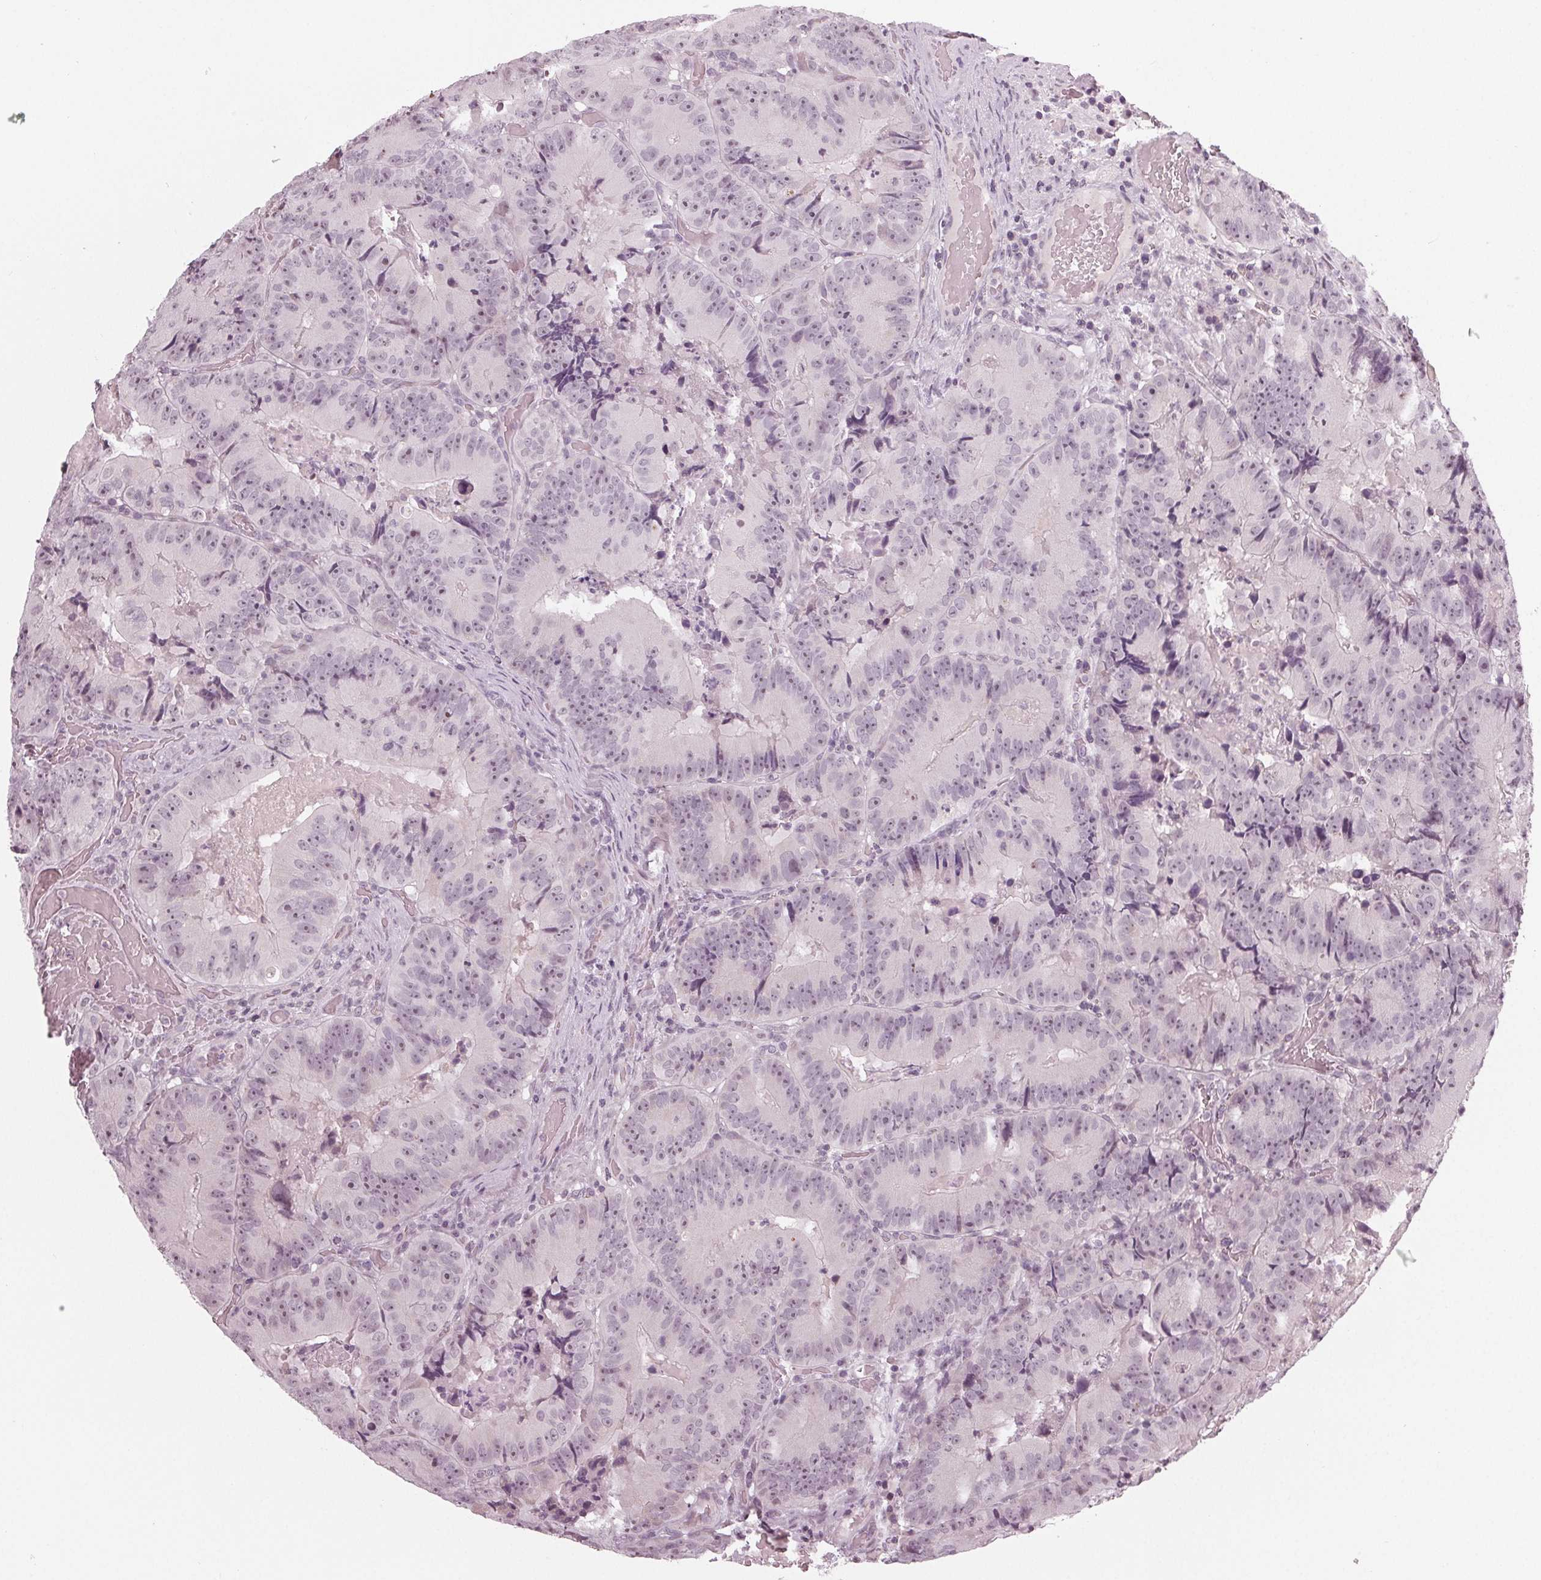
{"staining": {"intensity": "negative", "quantity": "none", "location": "none"}, "tissue": "colorectal cancer", "cell_type": "Tumor cells", "image_type": "cancer", "snomed": [{"axis": "morphology", "description": "Adenocarcinoma, NOS"}, {"axis": "topography", "description": "Colon"}], "caption": "Tumor cells show no significant expression in colorectal adenocarcinoma. The staining is performed using DAB (3,3'-diaminobenzidine) brown chromogen with nuclei counter-stained in using hematoxylin.", "gene": "ADPRHL1", "patient": {"sex": "female", "age": 86}}